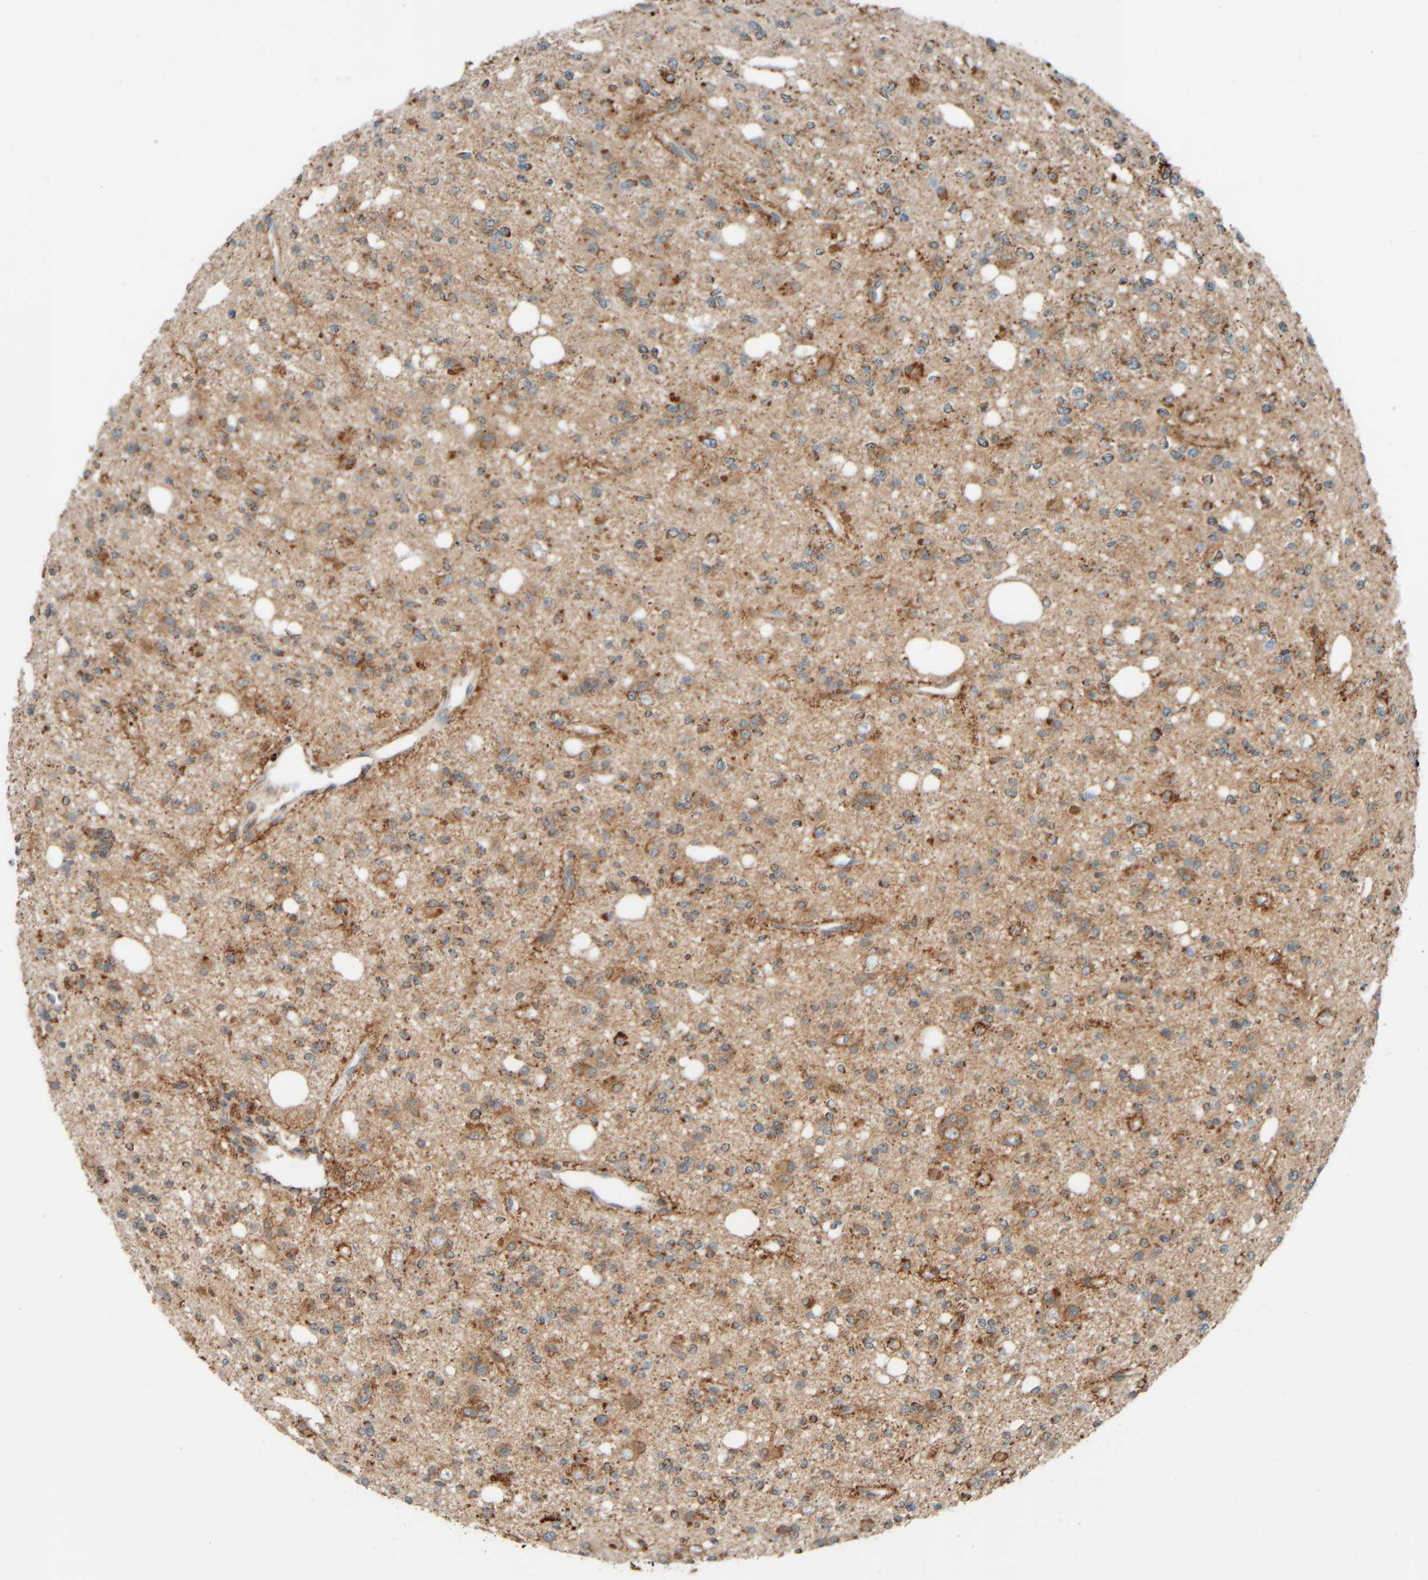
{"staining": {"intensity": "moderate", "quantity": "25%-75%", "location": "cytoplasmic/membranous"}, "tissue": "glioma", "cell_type": "Tumor cells", "image_type": "cancer", "snomed": [{"axis": "morphology", "description": "Glioma, malignant, High grade"}, {"axis": "topography", "description": "Brain"}], "caption": "Immunohistochemistry (IHC) (DAB) staining of malignant glioma (high-grade) shows moderate cytoplasmic/membranous protein staining in about 25%-75% of tumor cells.", "gene": "SPAG5", "patient": {"sex": "female", "age": 62}}